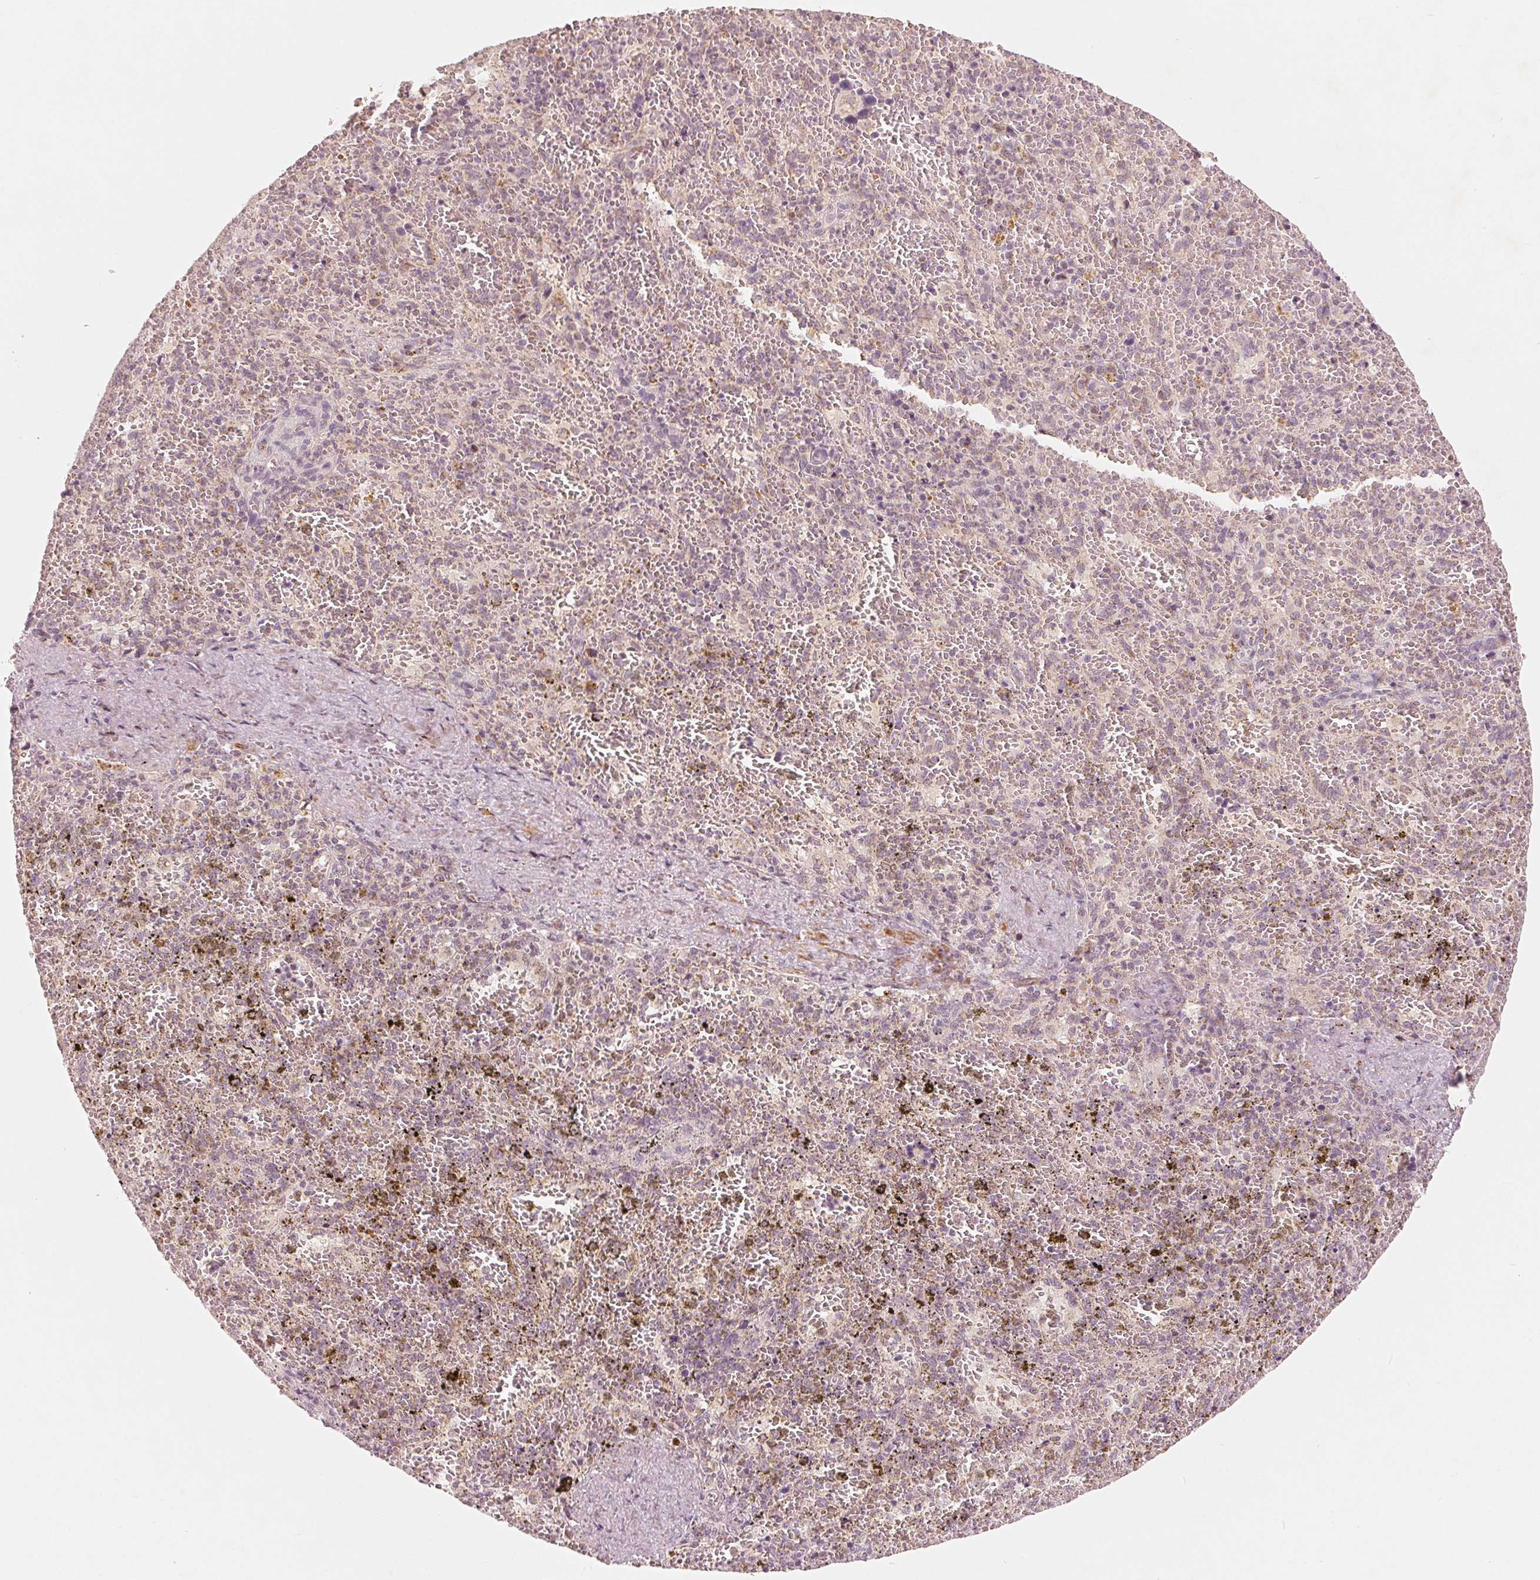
{"staining": {"intensity": "weak", "quantity": "<25%", "location": "cytoplasmic/membranous"}, "tissue": "spleen", "cell_type": "Cells in red pulp", "image_type": "normal", "snomed": [{"axis": "morphology", "description": "Normal tissue, NOS"}, {"axis": "topography", "description": "Spleen"}], "caption": "A micrograph of spleen stained for a protein demonstrates no brown staining in cells in red pulp. (Immunohistochemistry, brightfield microscopy, high magnification).", "gene": "GHITM", "patient": {"sex": "female", "age": 50}}